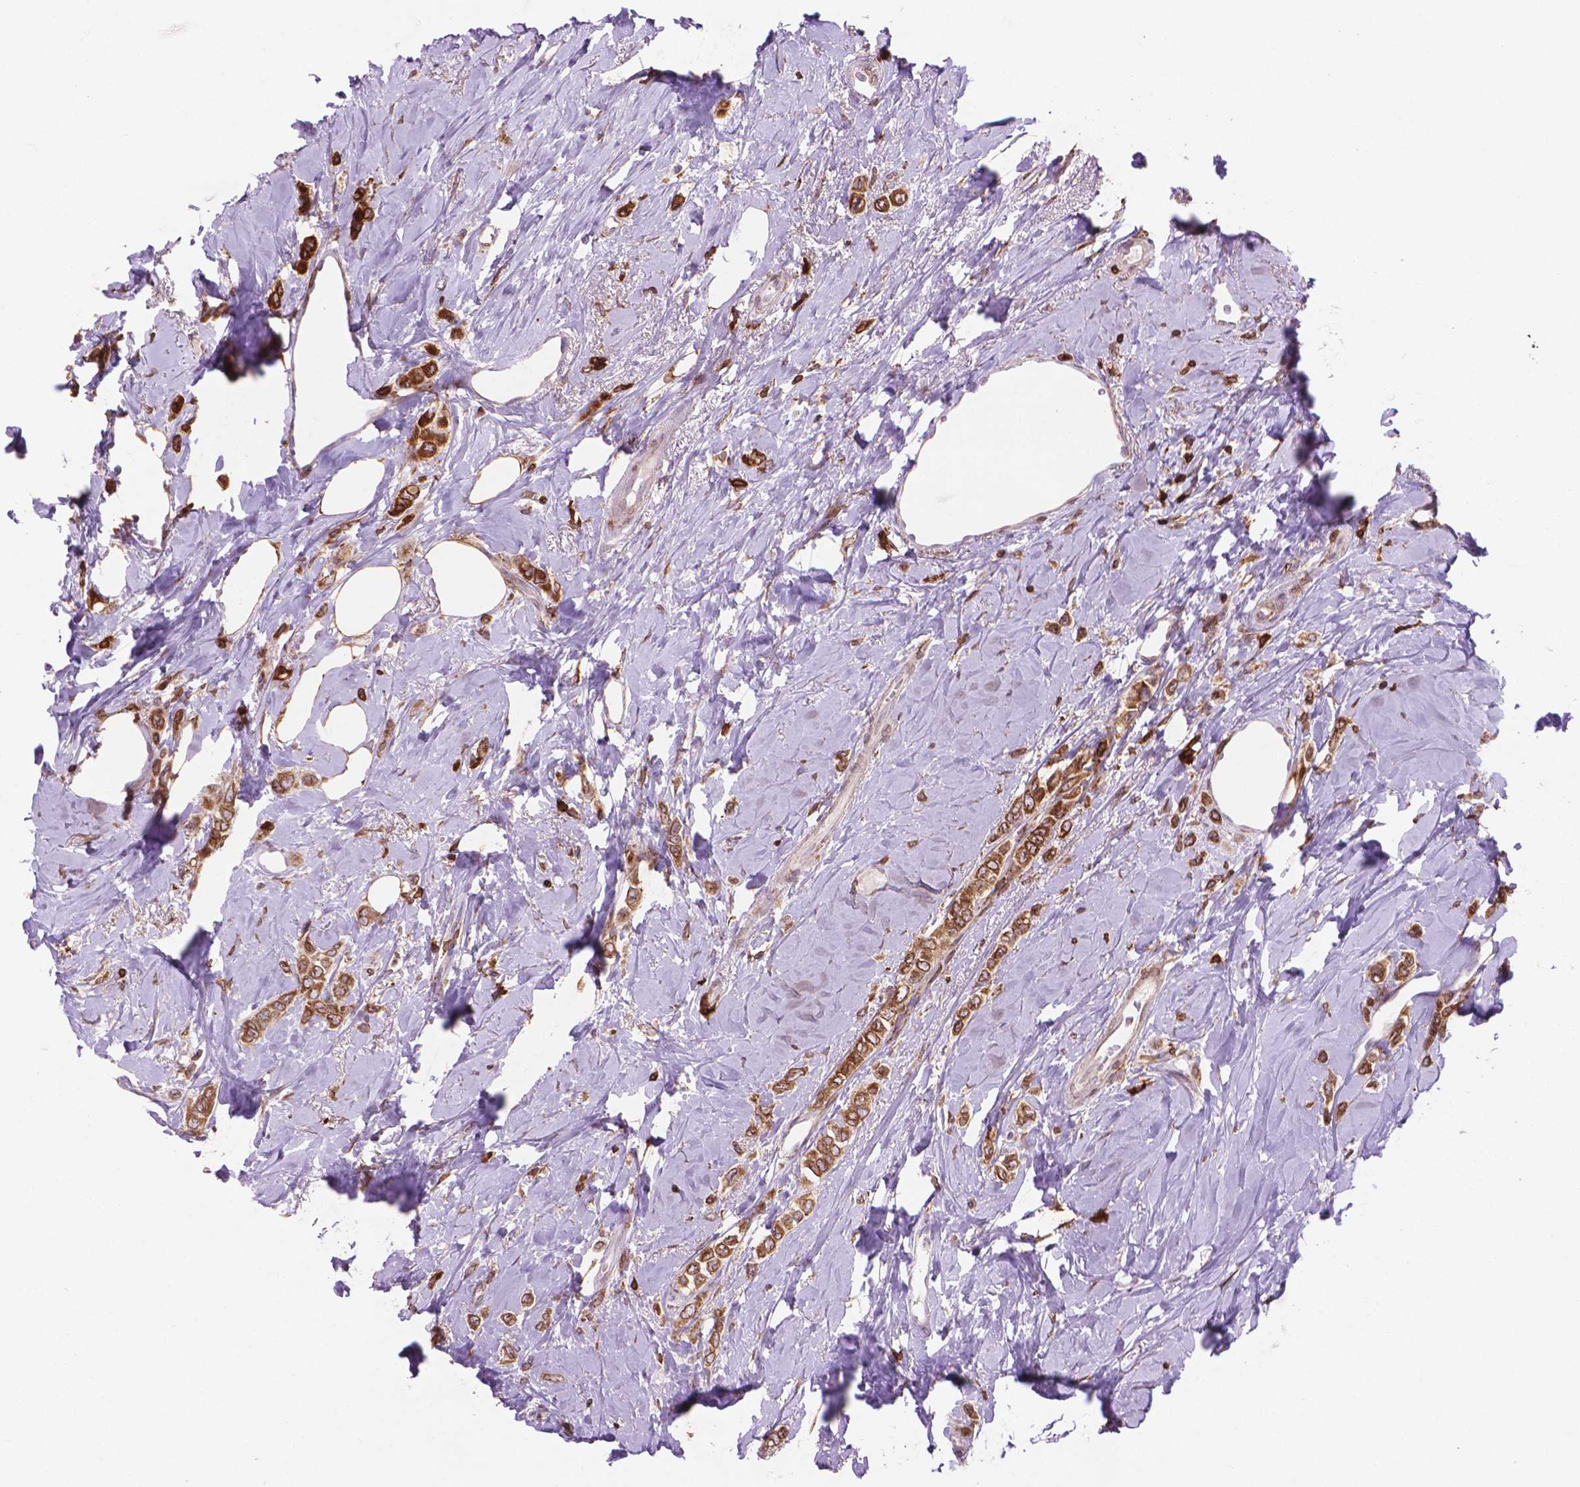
{"staining": {"intensity": "moderate", "quantity": ">75%", "location": "cytoplasmic/membranous"}, "tissue": "breast cancer", "cell_type": "Tumor cells", "image_type": "cancer", "snomed": [{"axis": "morphology", "description": "Lobular carcinoma"}, {"axis": "topography", "description": "Breast"}], "caption": "Breast lobular carcinoma stained with a brown dye exhibits moderate cytoplasmic/membranous positive expression in approximately >75% of tumor cells.", "gene": "BCL2", "patient": {"sex": "female", "age": 66}}